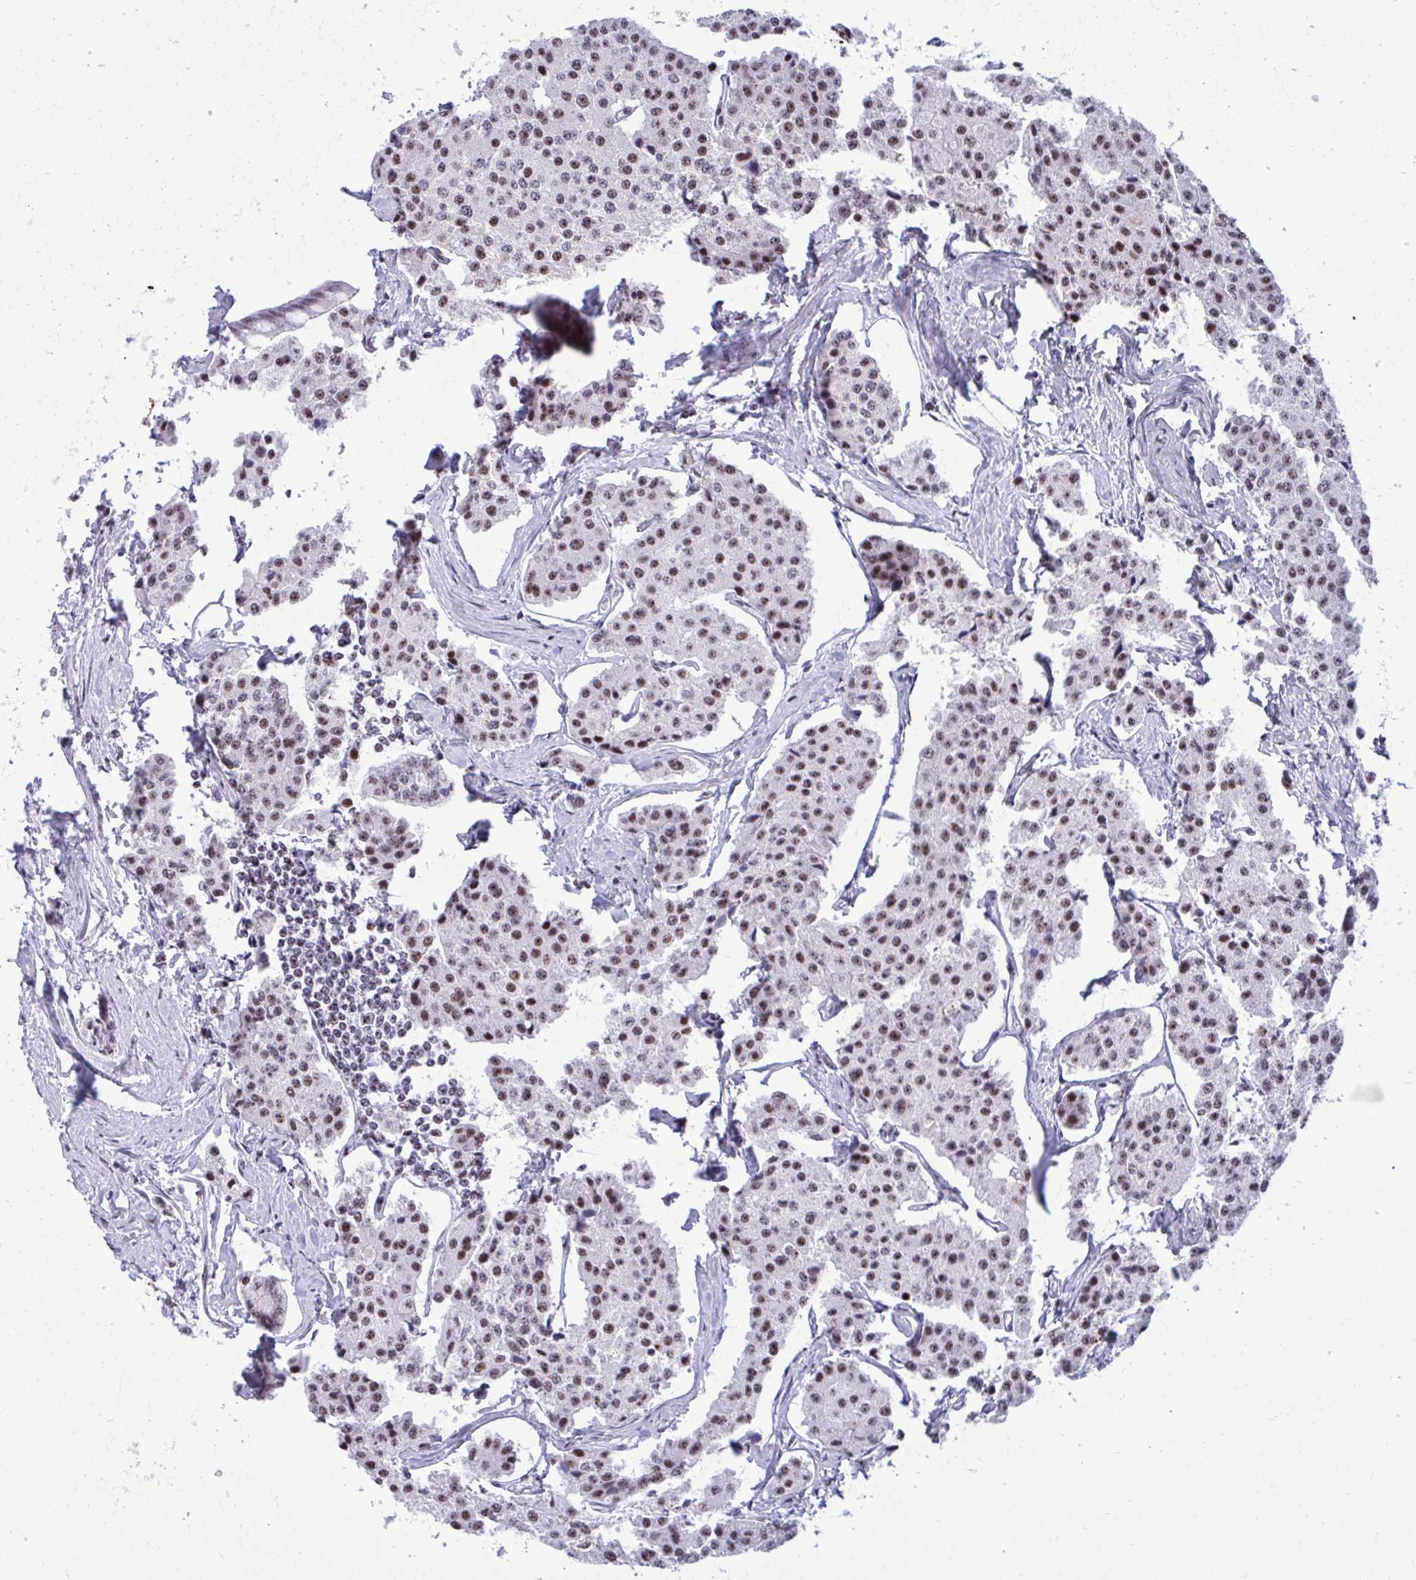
{"staining": {"intensity": "moderate", "quantity": ">75%", "location": "nuclear"}, "tissue": "carcinoid", "cell_type": "Tumor cells", "image_type": "cancer", "snomed": [{"axis": "morphology", "description": "Carcinoid, malignant, NOS"}, {"axis": "topography", "description": "Small intestine"}], "caption": "Tumor cells exhibit moderate nuclear positivity in approximately >75% of cells in carcinoid.", "gene": "PELP1", "patient": {"sex": "female", "age": 65}}